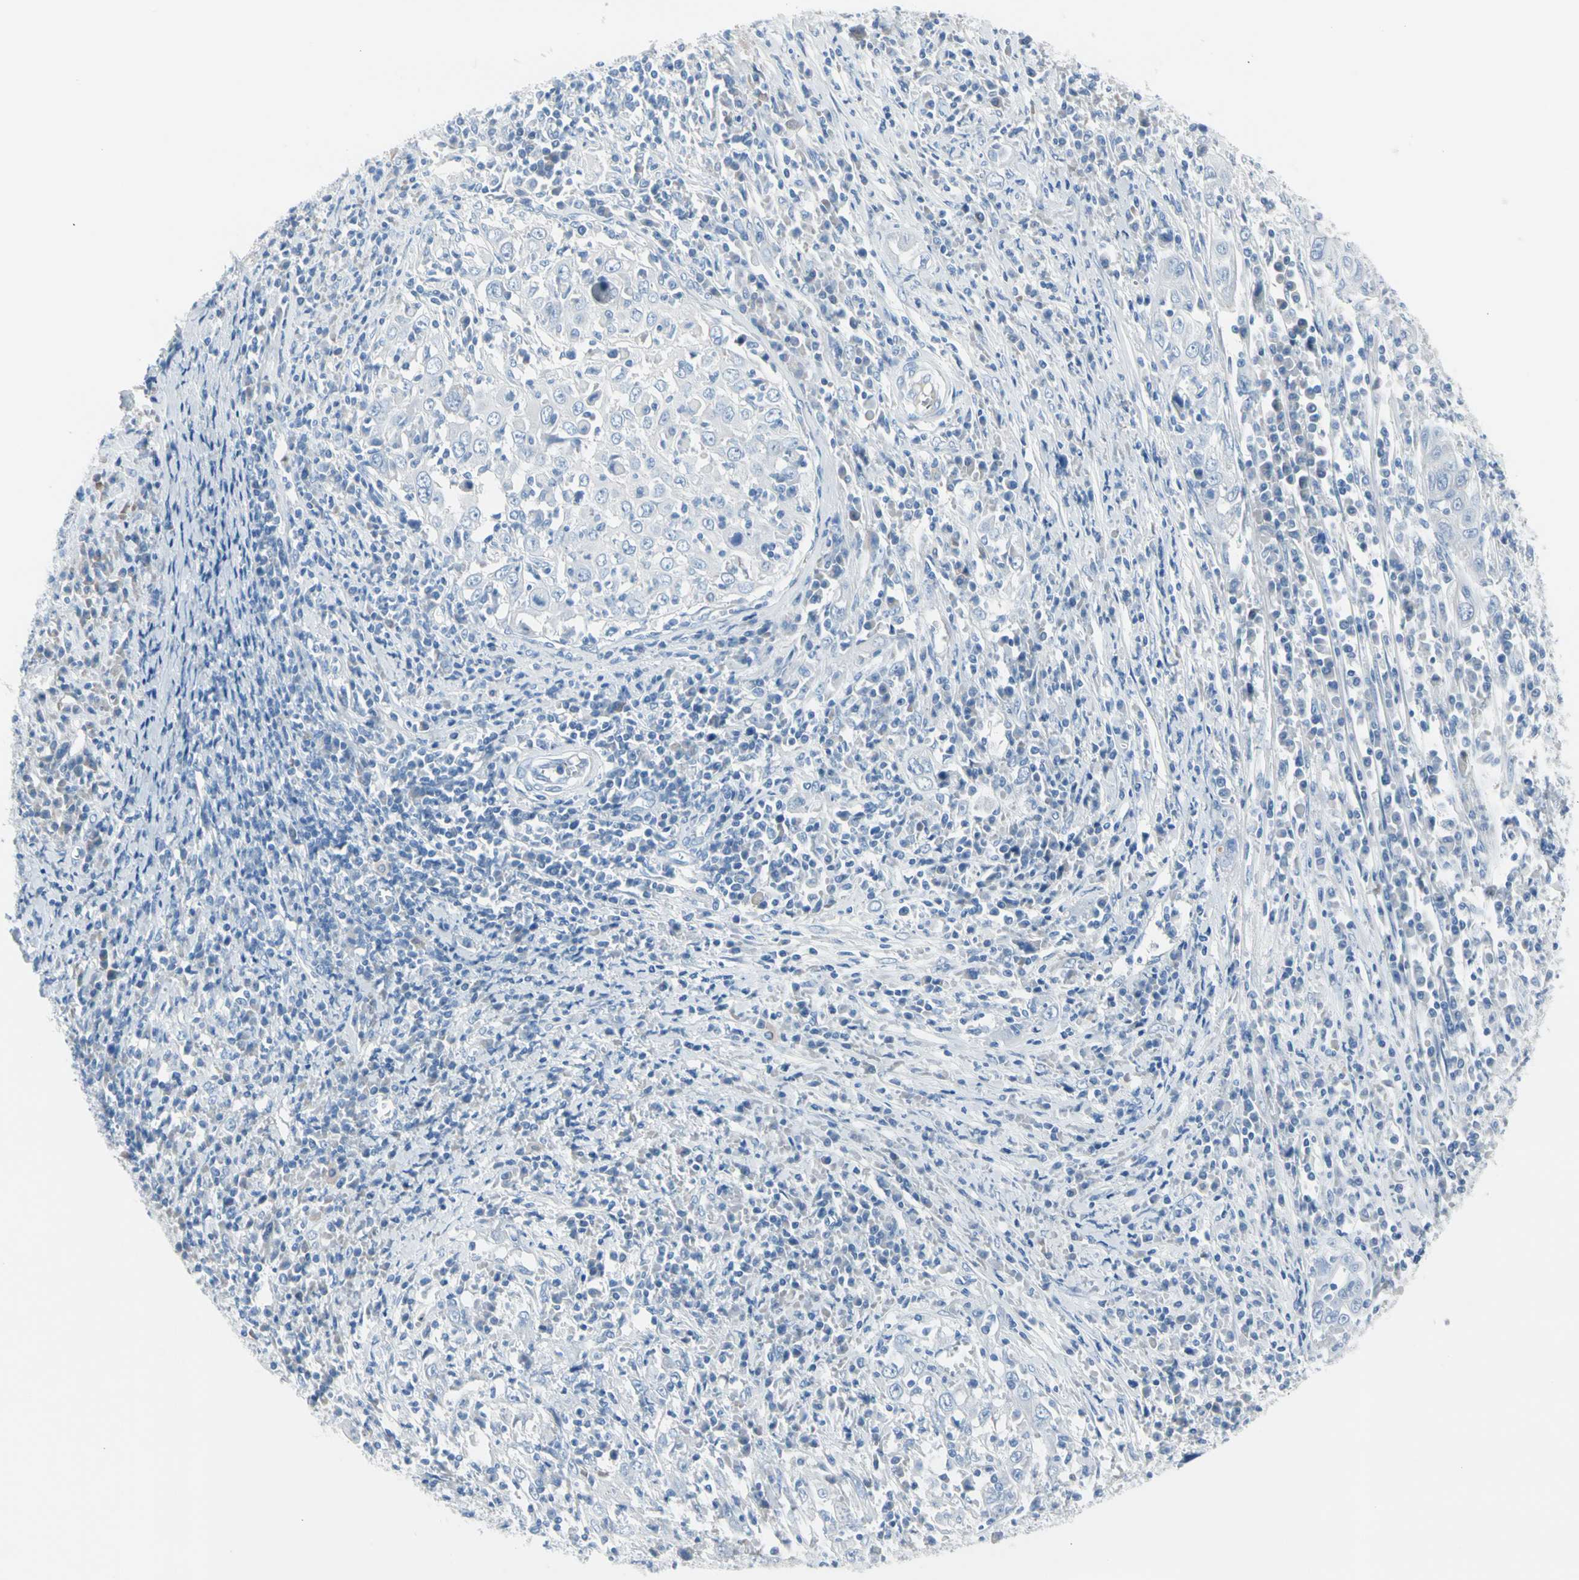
{"staining": {"intensity": "negative", "quantity": "none", "location": "none"}, "tissue": "cervical cancer", "cell_type": "Tumor cells", "image_type": "cancer", "snomed": [{"axis": "morphology", "description": "Squamous cell carcinoma, NOS"}, {"axis": "topography", "description": "Cervix"}], "caption": "A photomicrograph of human cervical cancer is negative for staining in tumor cells.", "gene": "TPO", "patient": {"sex": "female", "age": 46}}